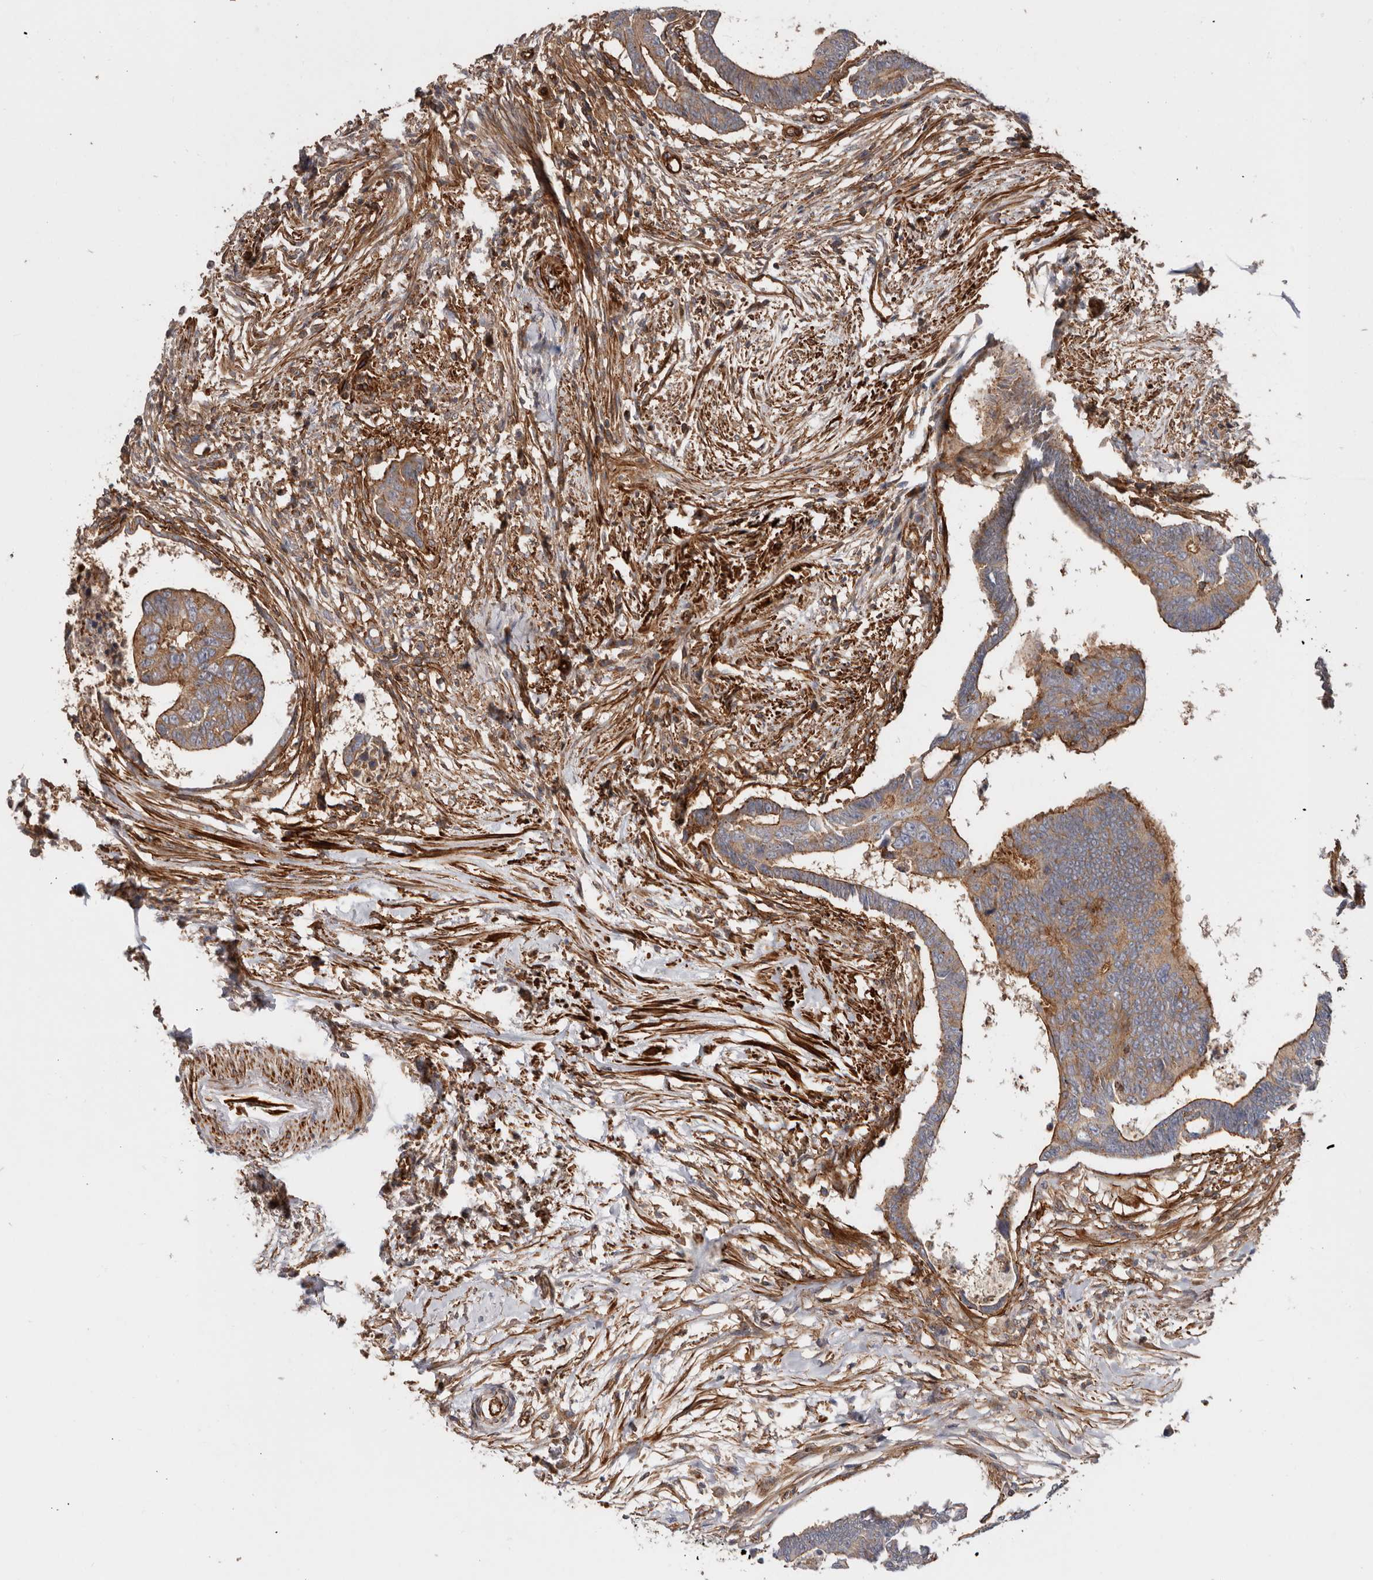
{"staining": {"intensity": "moderate", "quantity": ">75%", "location": "cytoplasmic/membranous"}, "tissue": "colorectal cancer", "cell_type": "Tumor cells", "image_type": "cancer", "snomed": [{"axis": "morphology", "description": "Adenocarcinoma, NOS"}, {"axis": "topography", "description": "Rectum"}], "caption": "A brown stain highlights moderate cytoplasmic/membranous staining of a protein in colorectal adenocarcinoma tumor cells.", "gene": "TMC7", "patient": {"sex": "female", "age": 65}}